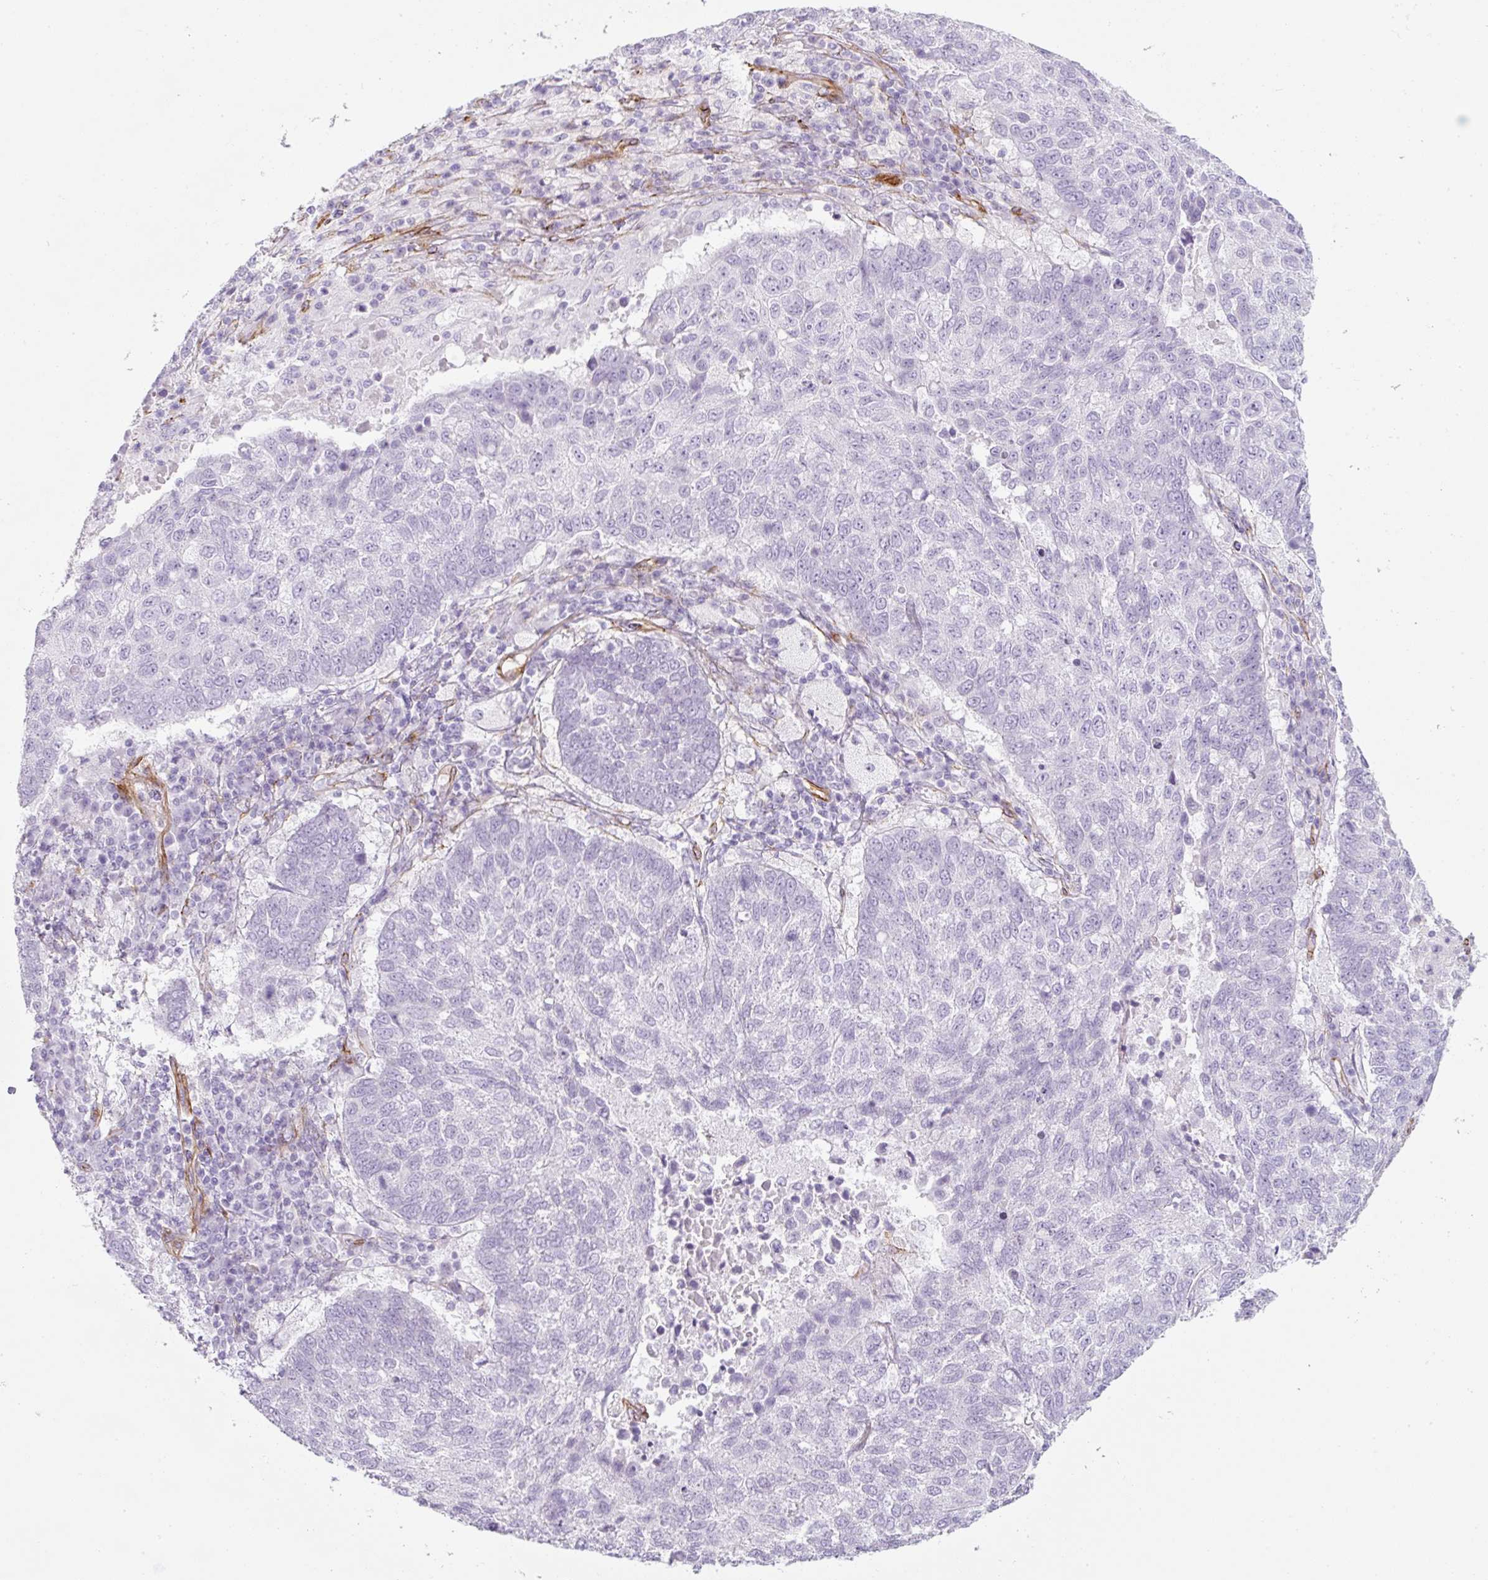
{"staining": {"intensity": "negative", "quantity": "none", "location": "none"}, "tissue": "lung cancer", "cell_type": "Tumor cells", "image_type": "cancer", "snomed": [{"axis": "morphology", "description": "Squamous cell carcinoma, NOS"}, {"axis": "topography", "description": "Lung"}], "caption": "Immunohistochemistry photomicrograph of neoplastic tissue: lung squamous cell carcinoma stained with DAB shows no significant protein positivity in tumor cells.", "gene": "CAVIN3", "patient": {"sex": "male", "age": 73}}